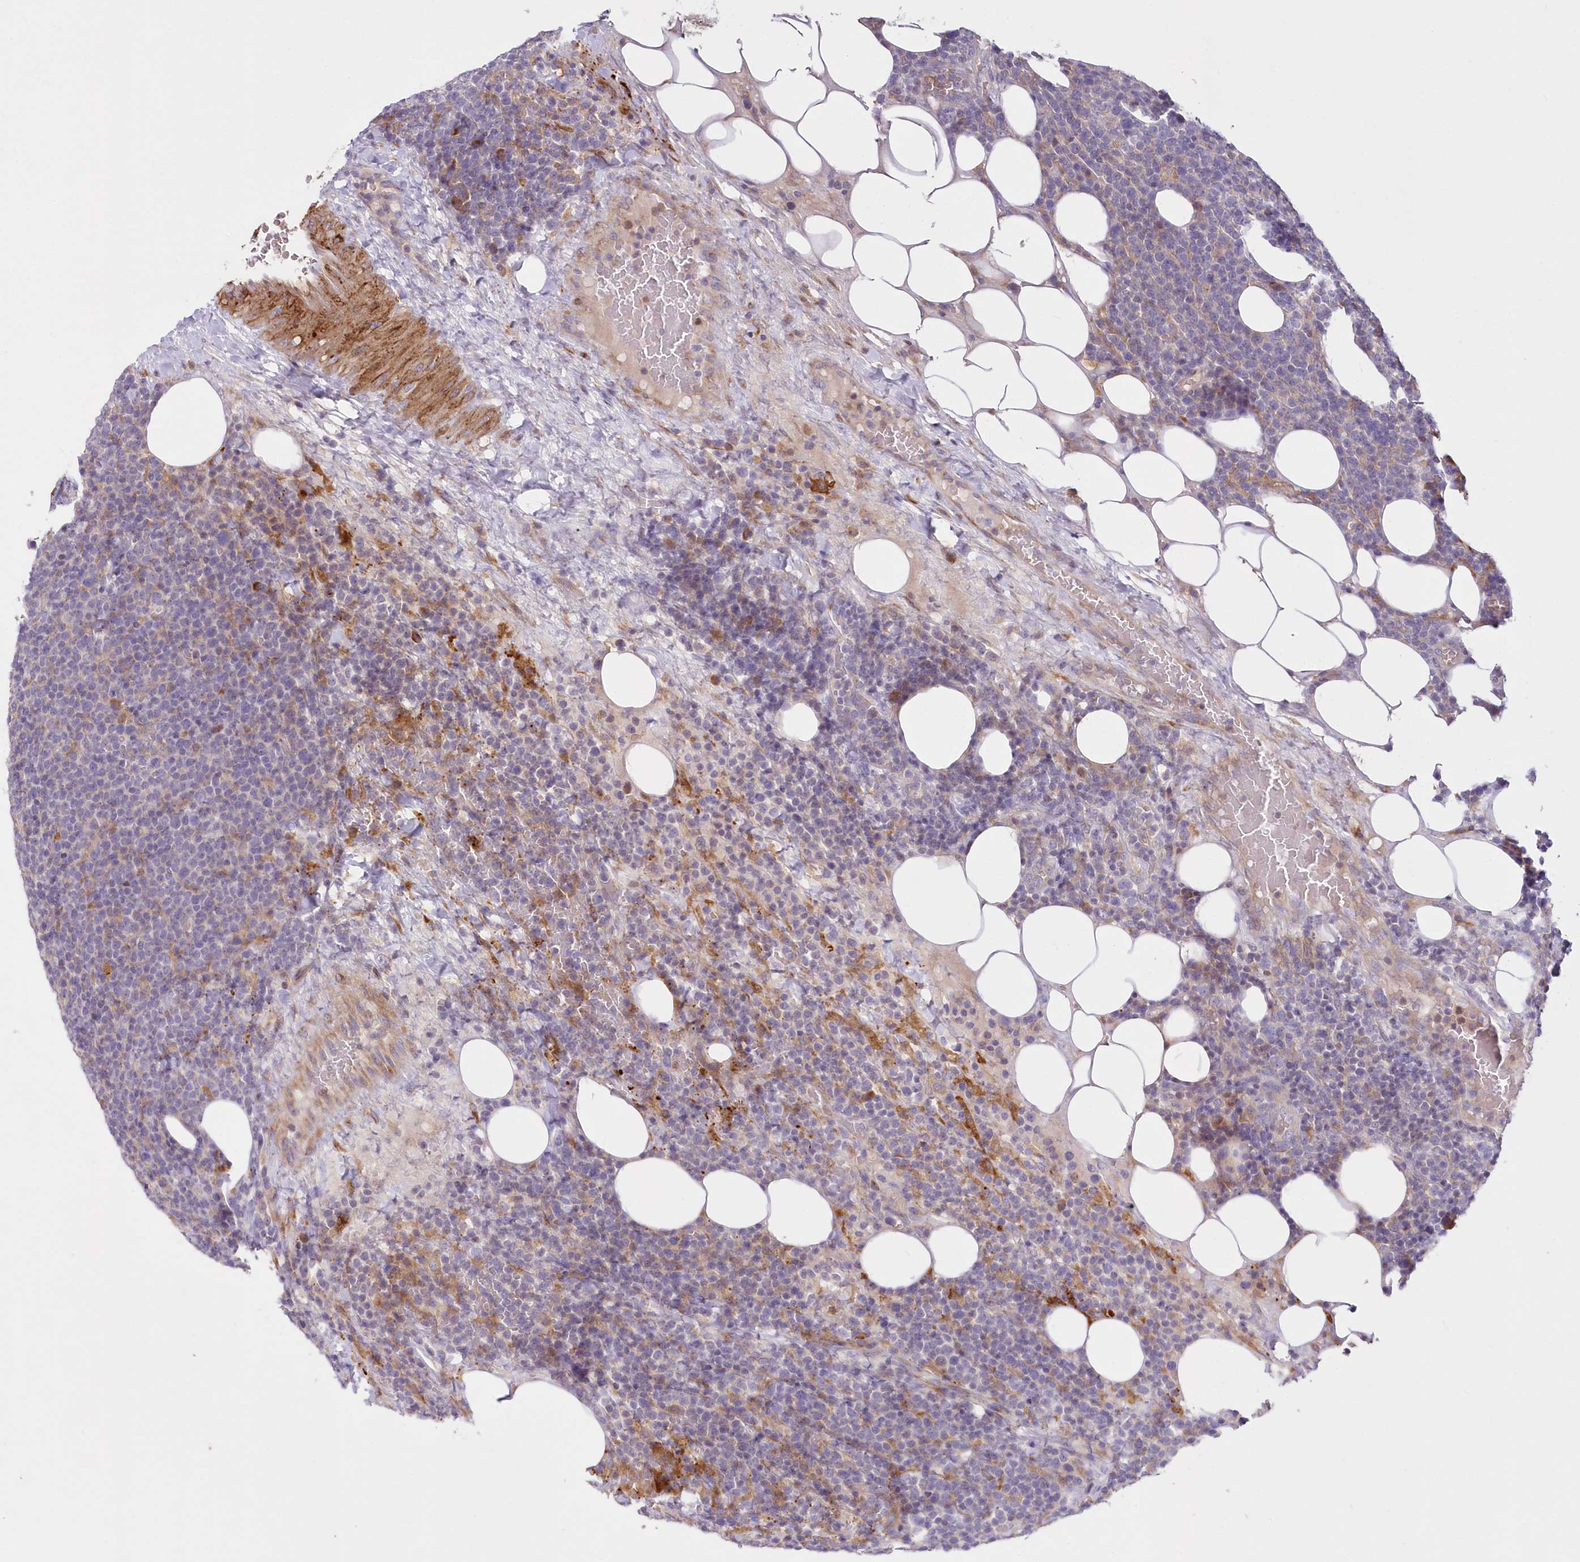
{"staining": {"intensity": "negative", "quantity": "none", "location": "none"}, "tissue": "lymphoma", "cell_type": "Tumor cells", "image_type": "cancer", "snomed": [{"axis": "morphology", "description": "Malignant lymphoma, non-Hodgkin's type, High grade"}, {"axis": "topography", "description": "Lymph node"}], "caption": "Tumor cells are negative for brown protein staining in lymphoma.", "gene": "ARFGEF3", "patient": {"sex": "male", "age": 61}}